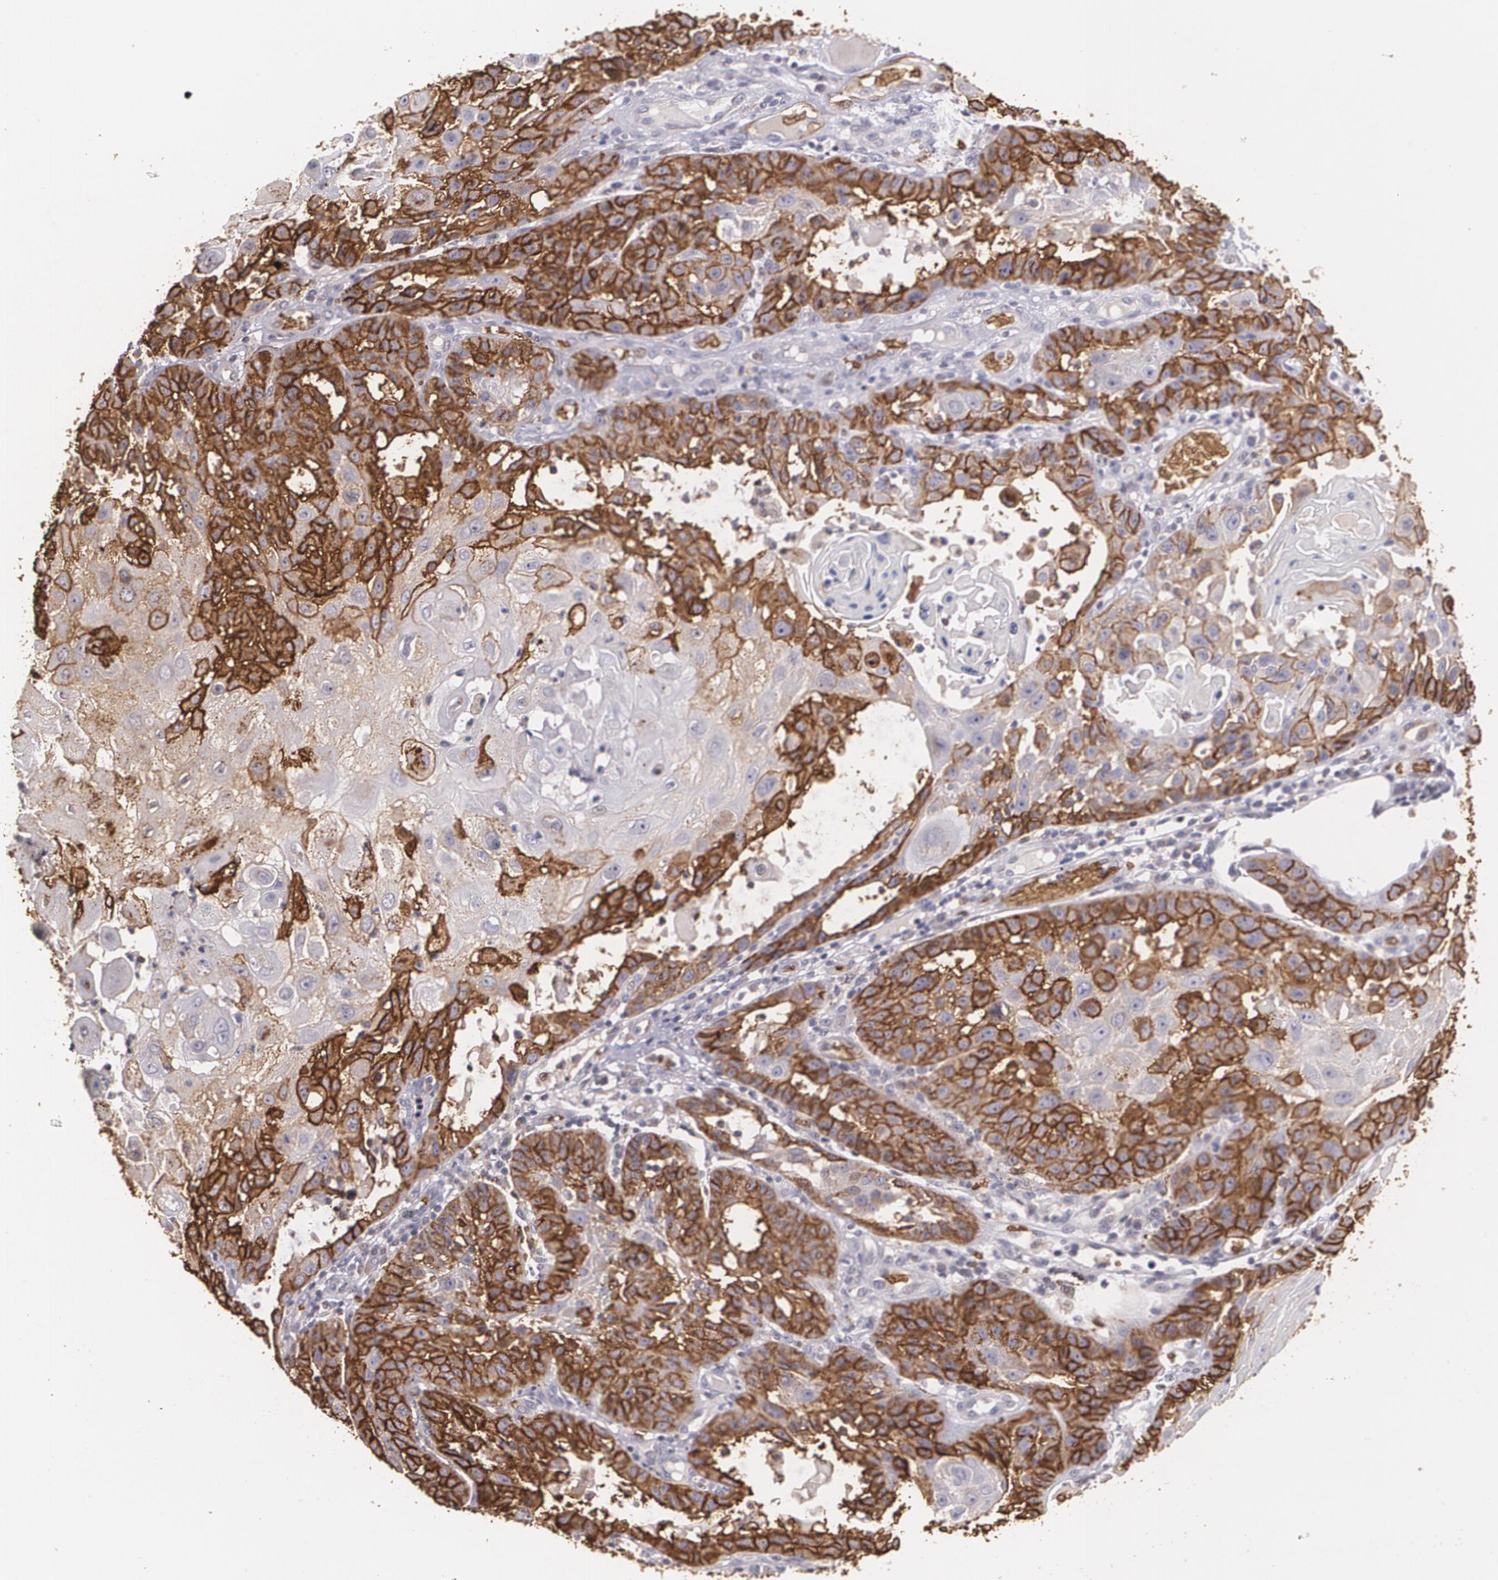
{"staining": {"intensity": "strong", "quantity": ">75%", "location": "cytoplasmic/membranous"}, "tissue": "skin cancer", "cell_type": "Tumor cells", "image_type": "cancer", "snomed": [{"axis": "morphology", "description": "Squamous cell carcinoma, NOS"}, {"axis": "topography", "description": "Skin"}], "caption": "Immunohistochemistry (DAB) staining of squamous cell carcinoma (skin) shows strong cytoplasmic/membranous protein positivity in about >75% of tumor cells.", "gene": "SLC2A1", "patient": {"sex": "female", "age": 89}}